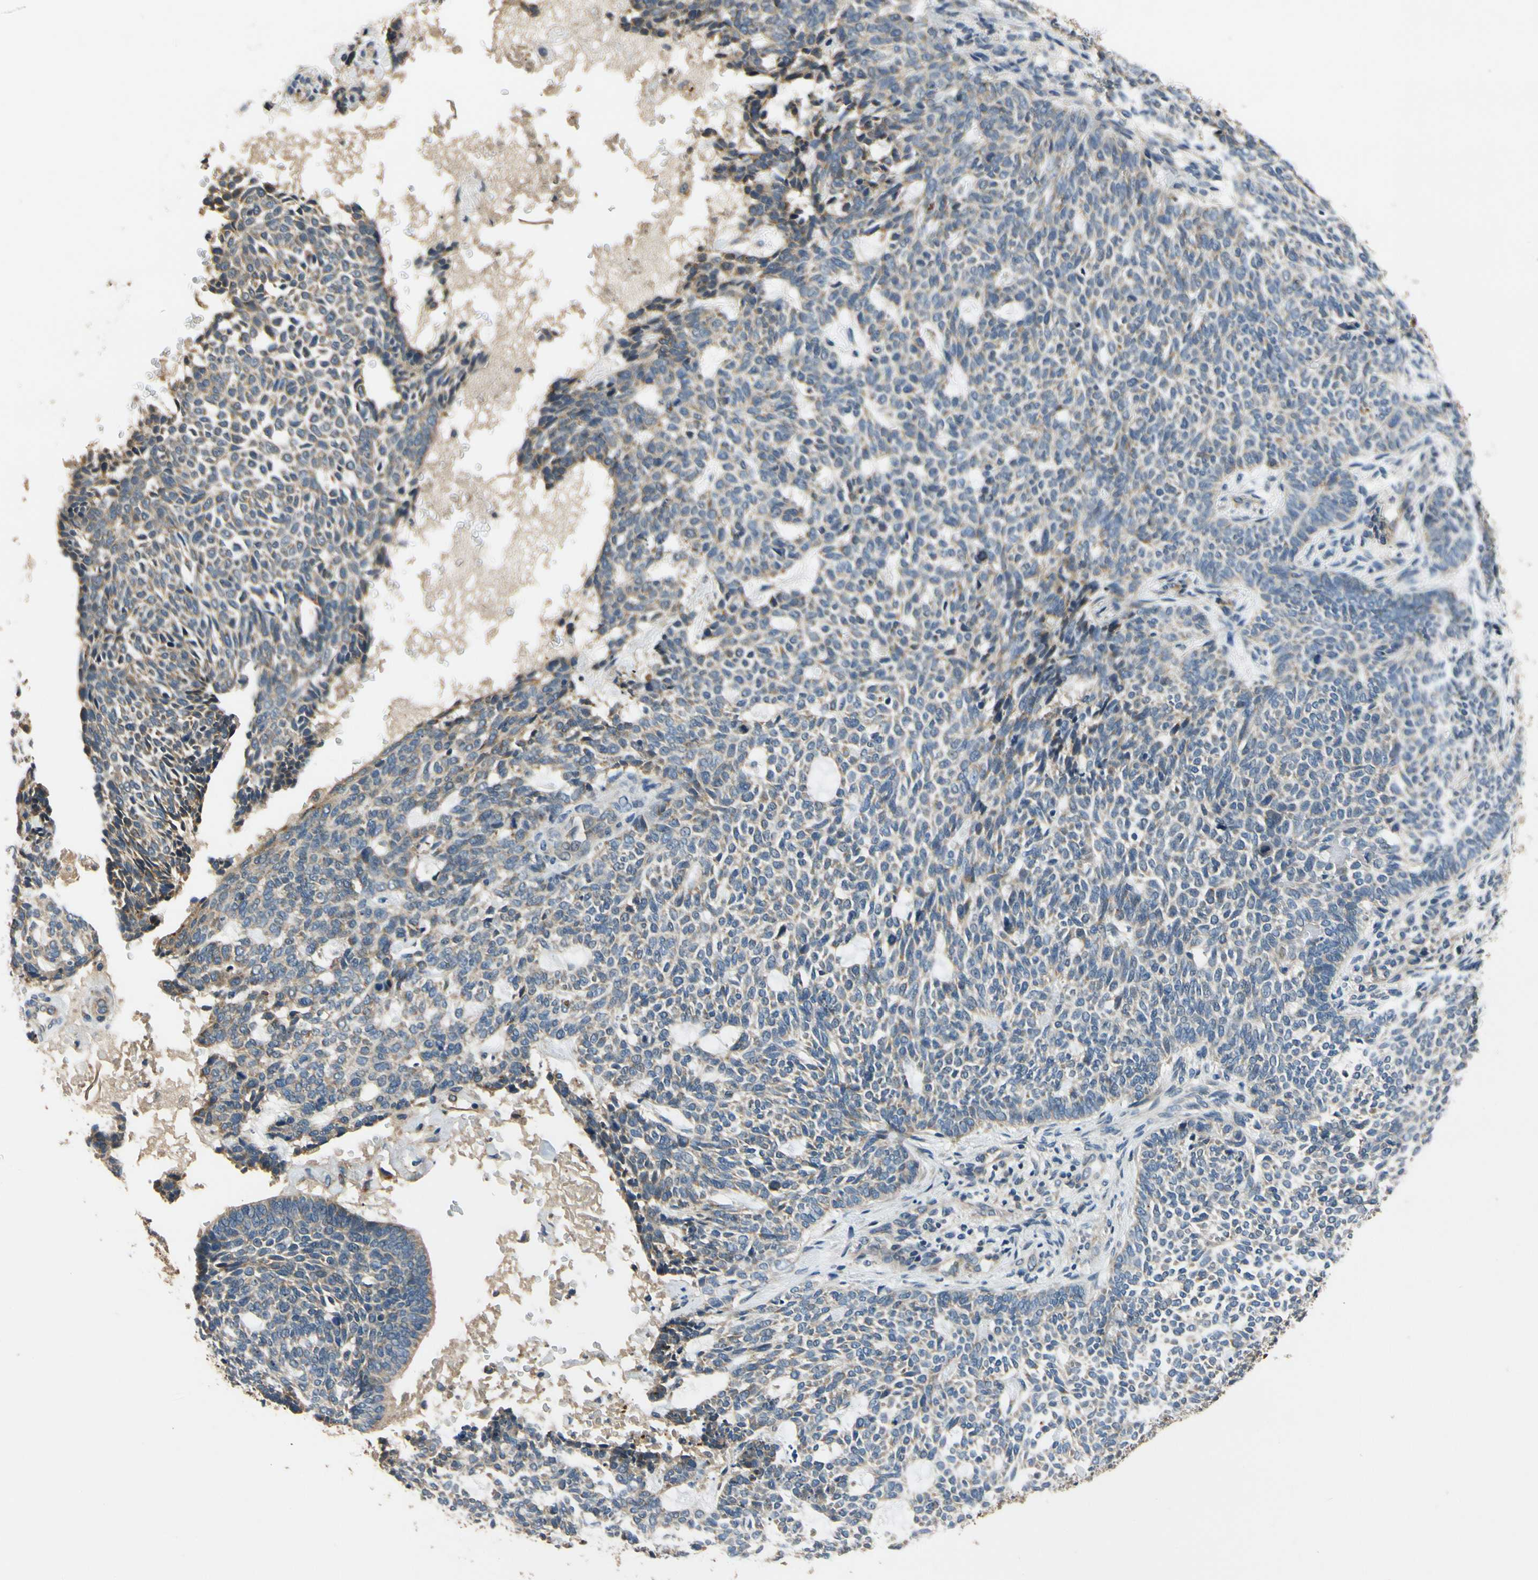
{"staining": {"intensity": "weak", "quantity": "<25%", "location": "cytoplasmic/membranous"}, "tissue": "skin cancer", "cell_type": "Tumor cells", "image_type": "cancer", "snomed": [{"axis": "morphology", "description": "Basal cell carcinoma"}, {"axis": "topography", "description": "Skin"}], "caption": "Photomicrograph shows no significant protein expression in tumor cells of skin basal cell carcinoma. (Brightfield microscopy of DAB IHC at high magnification).", "gene": "ALKBH3", "patient": {"sex": "male", "age": 87}}